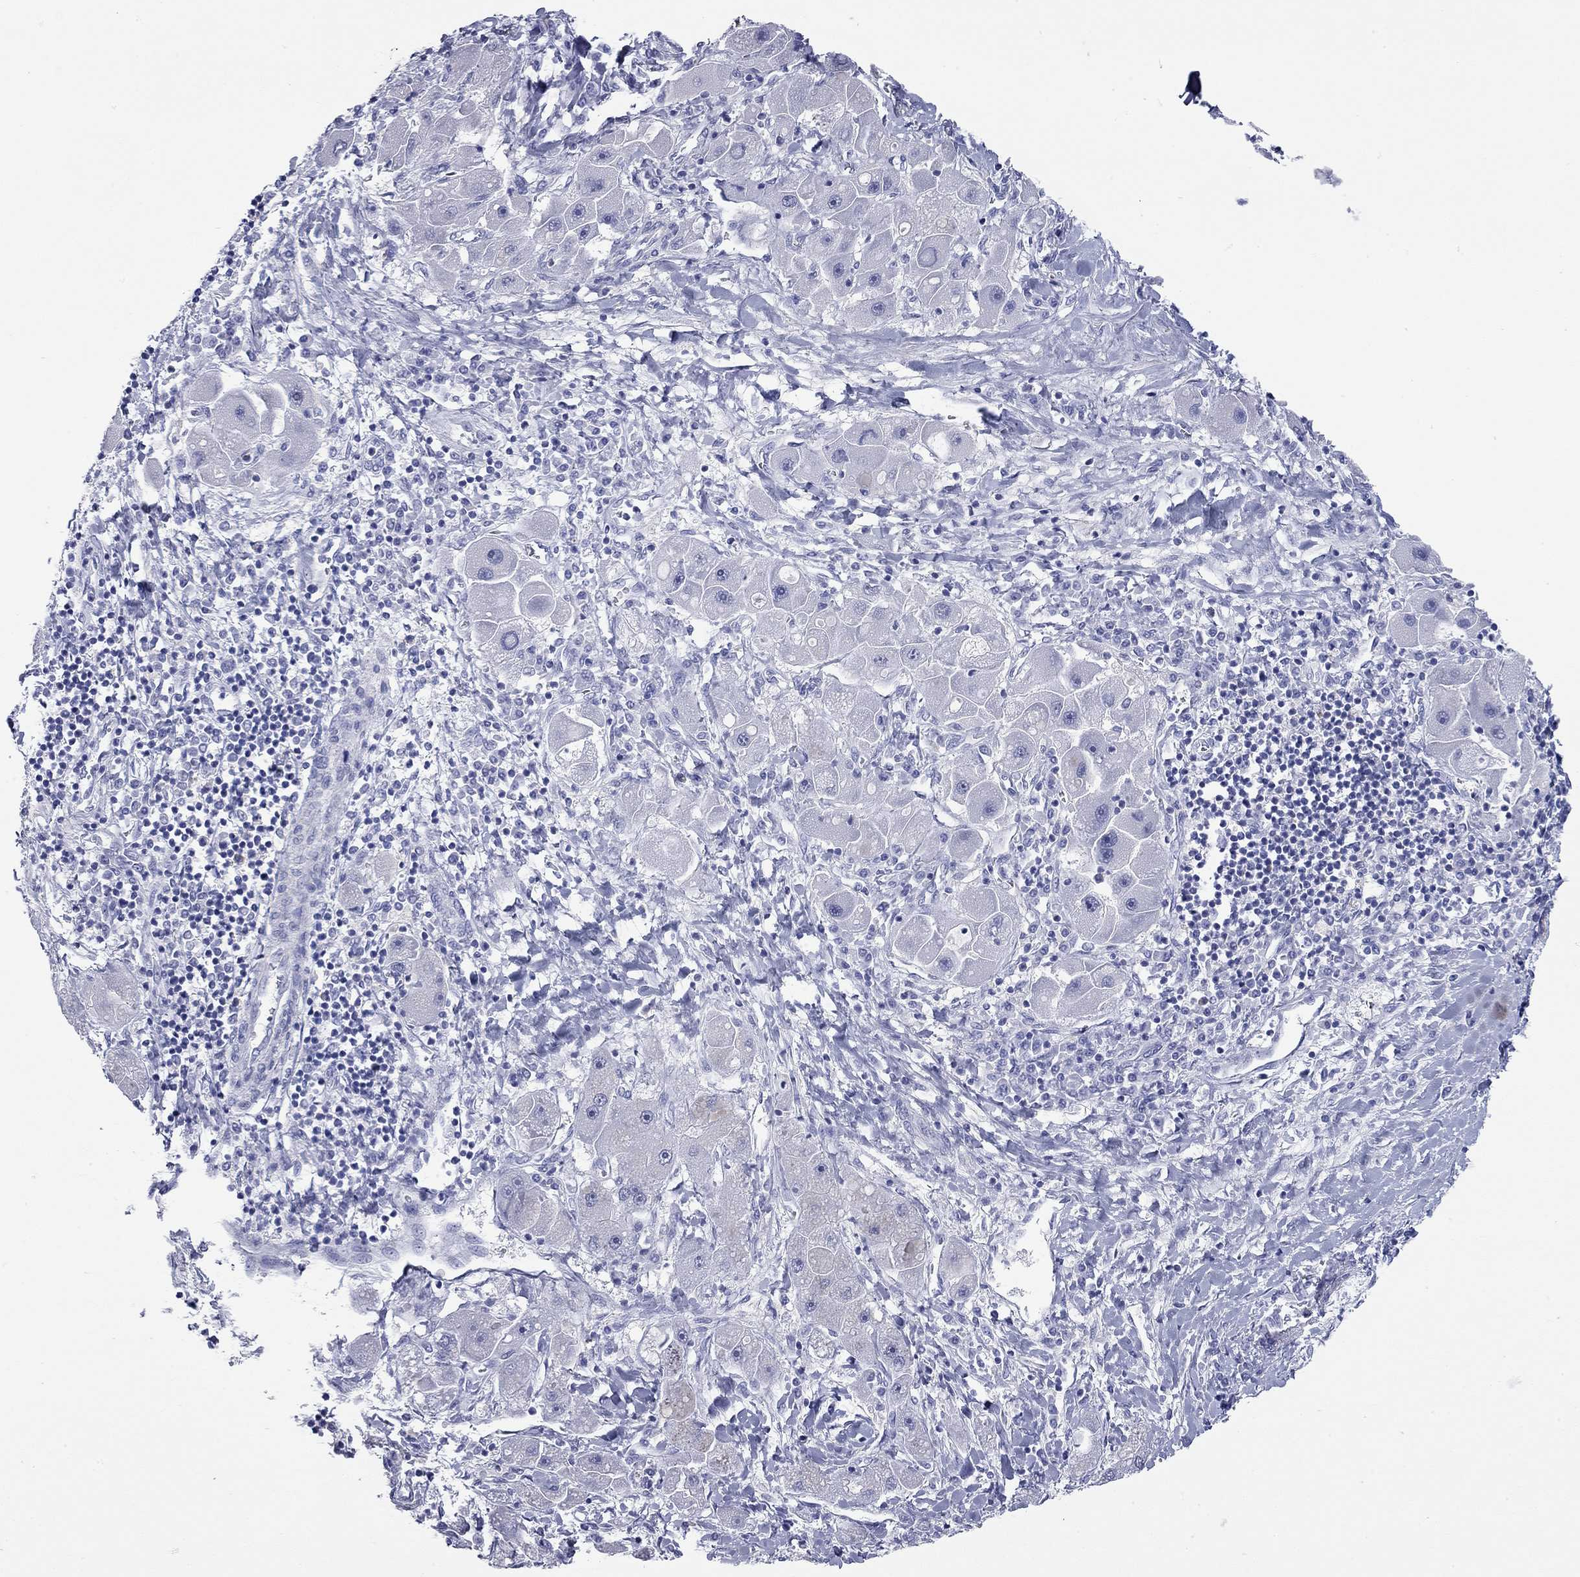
{"staining": {"intensity": "negative", "quantity": "none", "location": "none"}, "tissue": "liver cancer", "cell_type": "Tumor cells", "image_type": "cancer", "snomed": [{"axis": "morphology", "description": "Carcinoma, Hepatocellular, NOS"}, {"axis": "topography", "description": "Liver"}], "caption": "Tumor cells are negative for protein expression in human hepatocellular carcinoma (liver). (Immunohistochemistry, brightfield microscopy, high magnification).", "gene": "ACTL7B", "patient": {"sex": "male", "age": 24}}